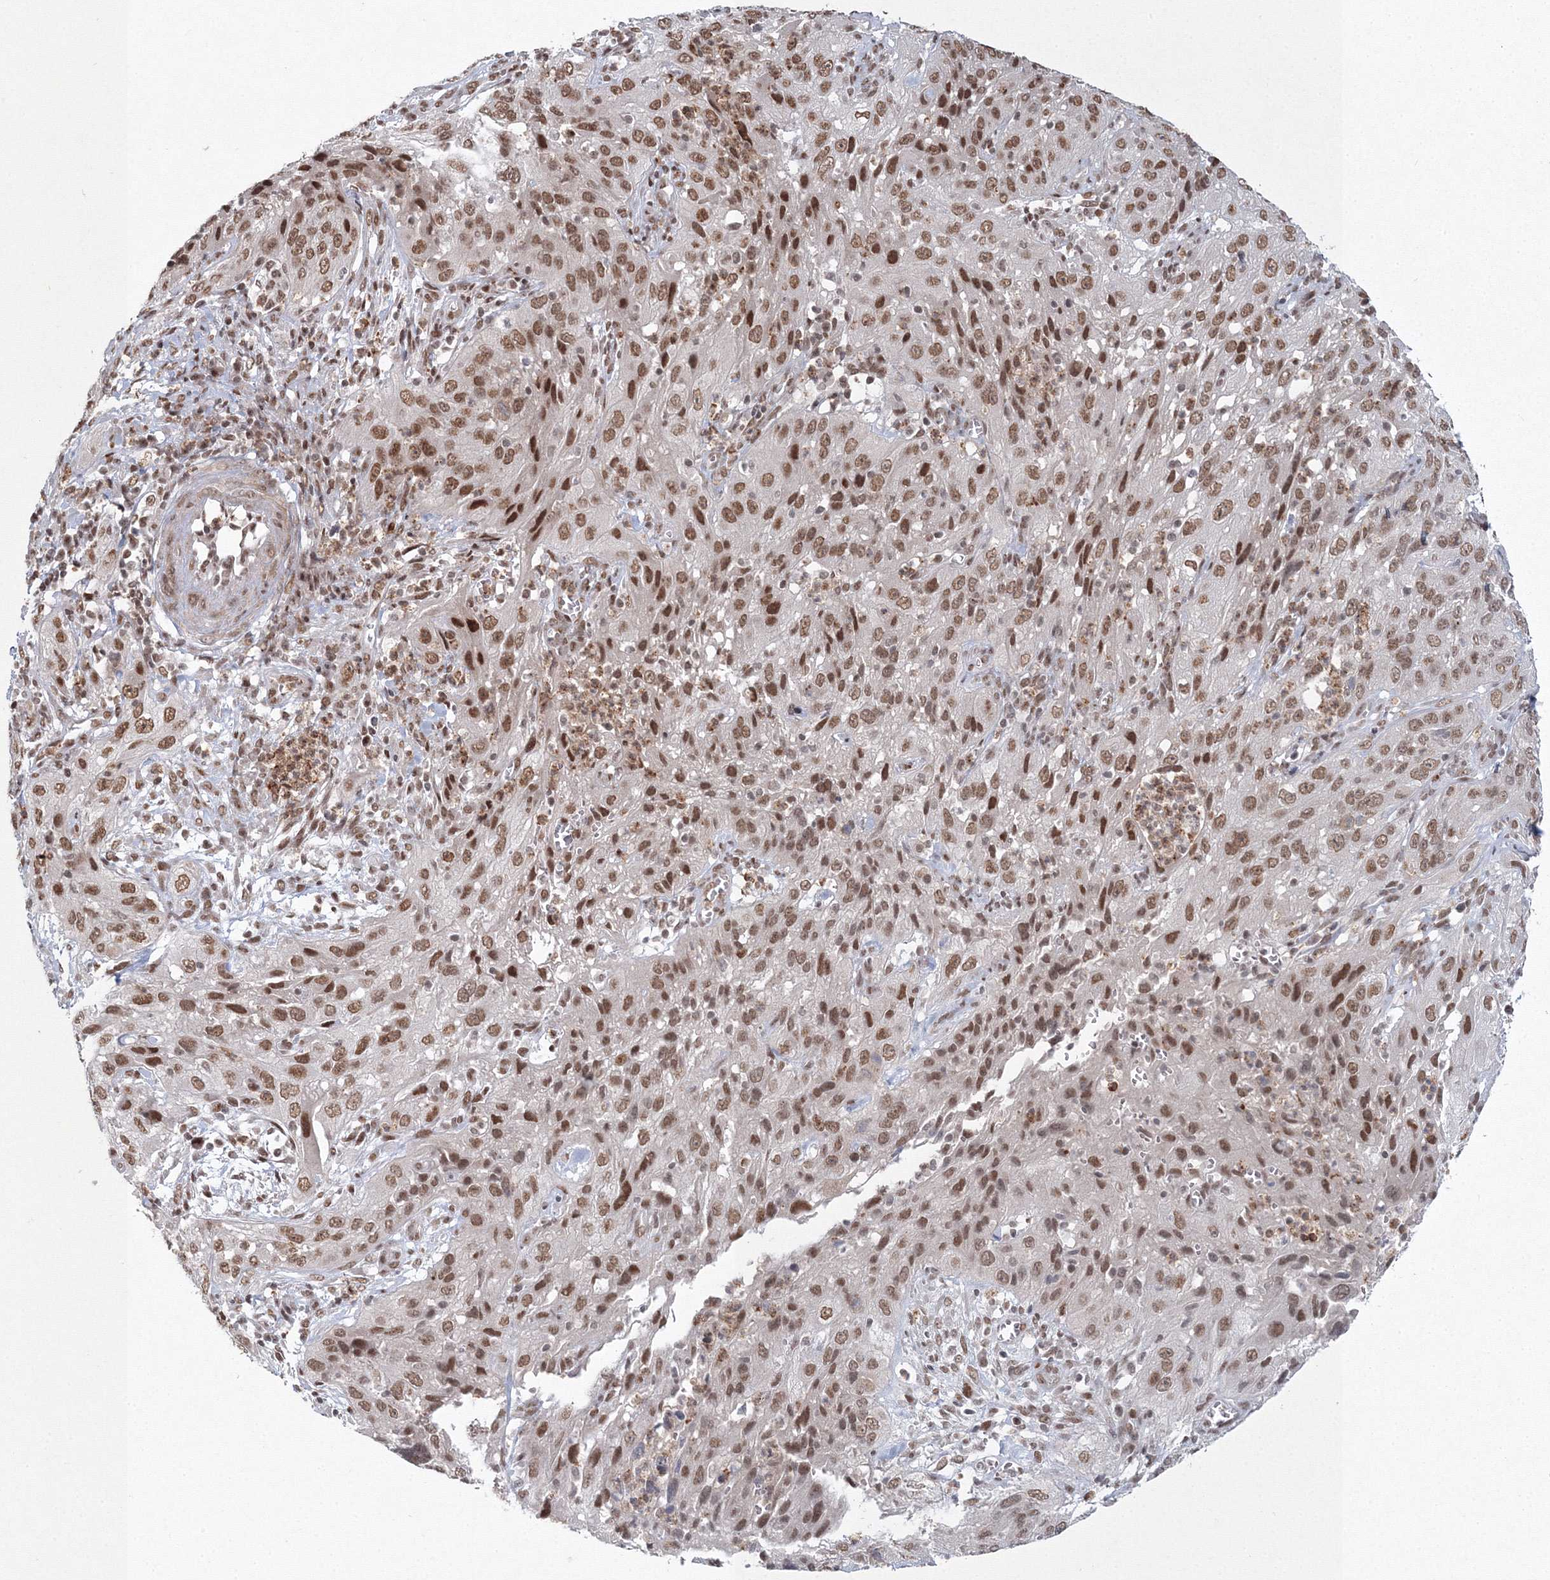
{"staining": {"intensity": "moderate", "quantity": ">75%", "location": "nuclear"}, "tissue": "cervical cancer", "cell_type": "Tumor cells", "image_type": "cancer", "snomed": [{"axis": "morphology", "description": "Squamous cell carcinoma, NOS"}, {"axis": "topography", "description": "Cervix"}], "caption": "Protein expression by immunohistochemistry (IHC) shows moderate nuclear expression in about >75% of tumor cells in squamous cell carcinoma (cervical).", "gene": "C3orf33", "patient": {"sex": "female", "age": 32}}